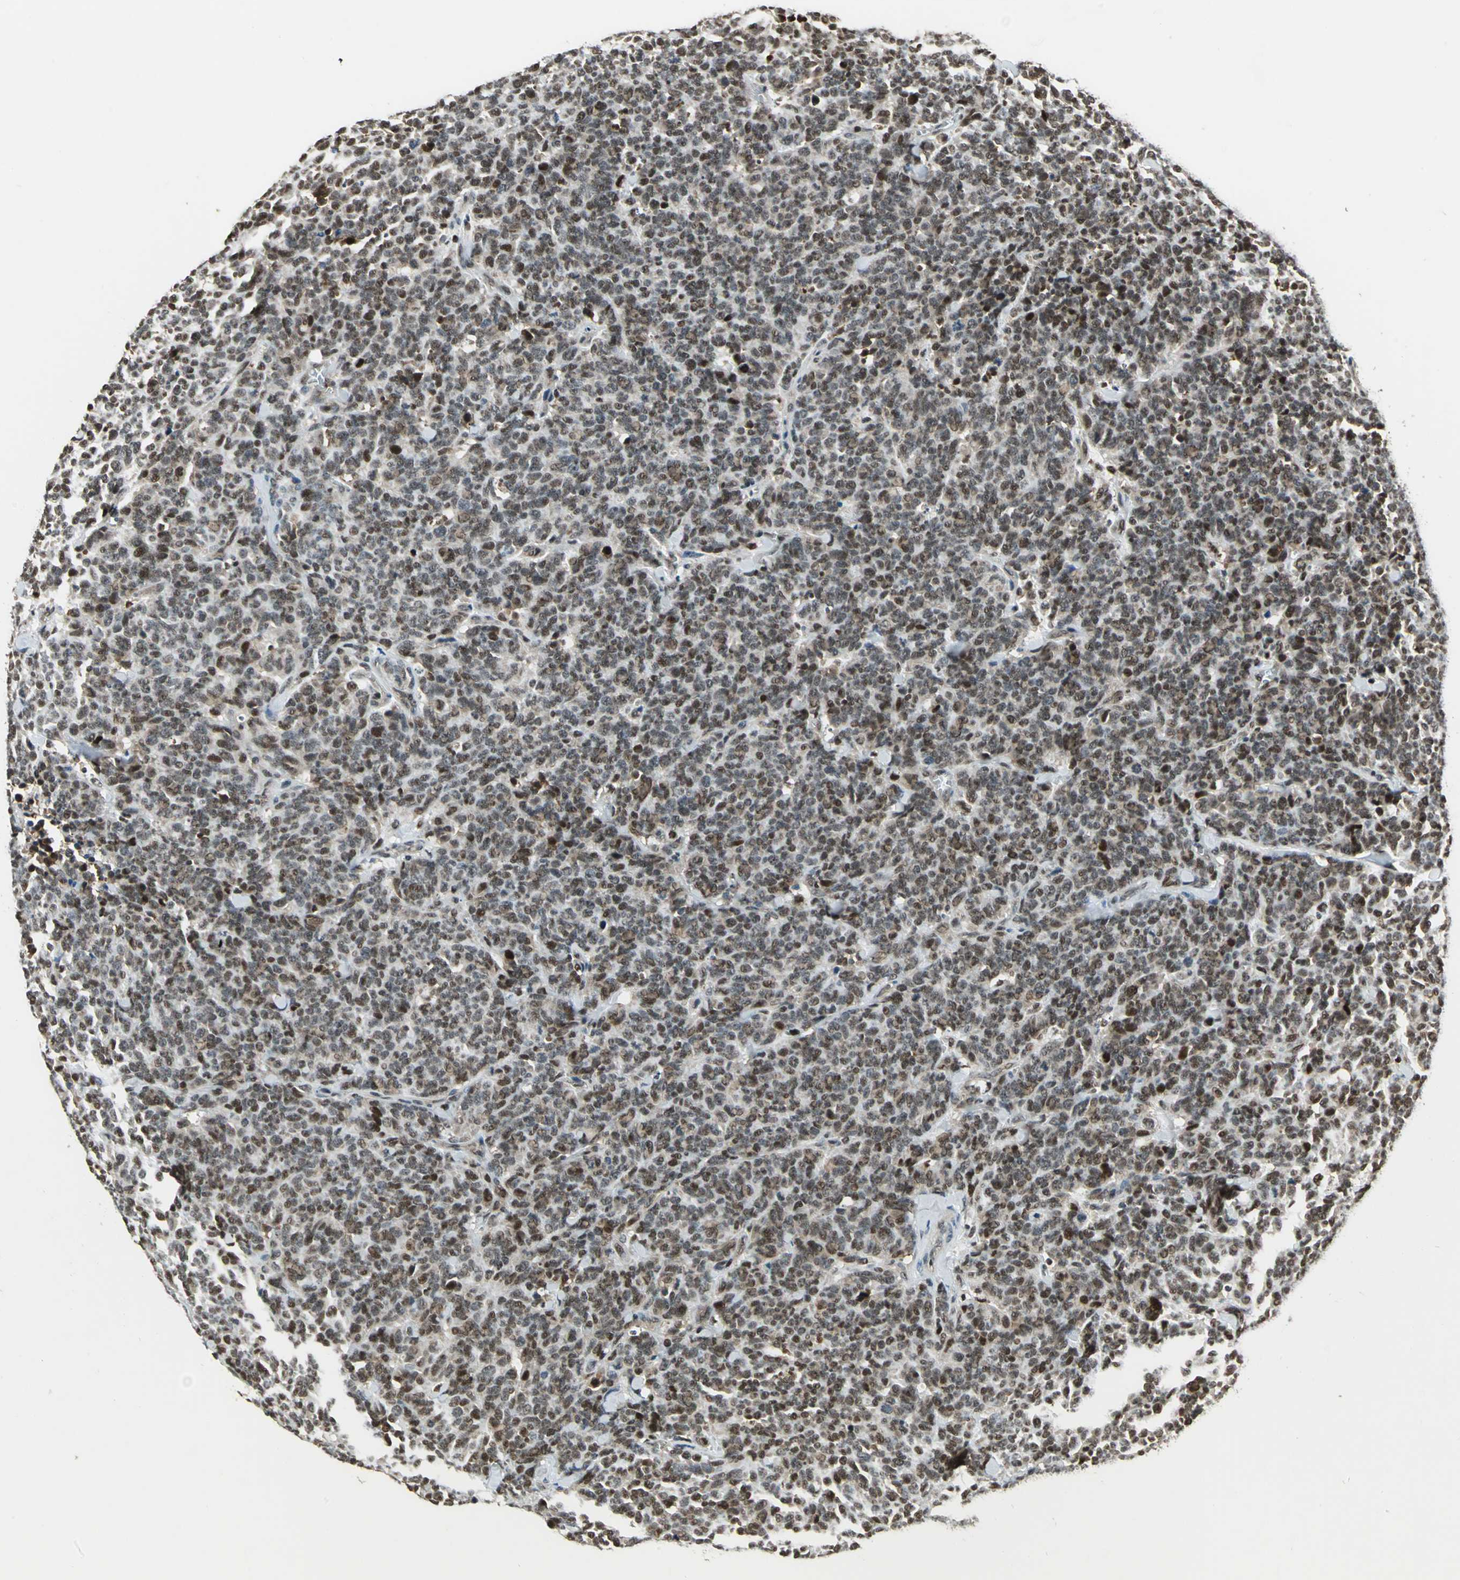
{"staining": {"intensity": "moderate", "quantity": ">75%", "location": "nuclear"}, "tissue": "lung cancer", "cell_type": "Tumor cells", "image_type": "cancer", "snomed": [{"axis": "morphology", "description": "Neoplasm, malignant, NOS"}, {"axis": "topography", "description": "Lung"}], "caption": "Moderate nuclear expression for a protein is identified in approximately >75% of tumor cells of lung neoplasm (malignant) using immunohistochemistry (IHC).", "gene": "MIS18BP1", "patient": {"sex": "female", "age": 58}}